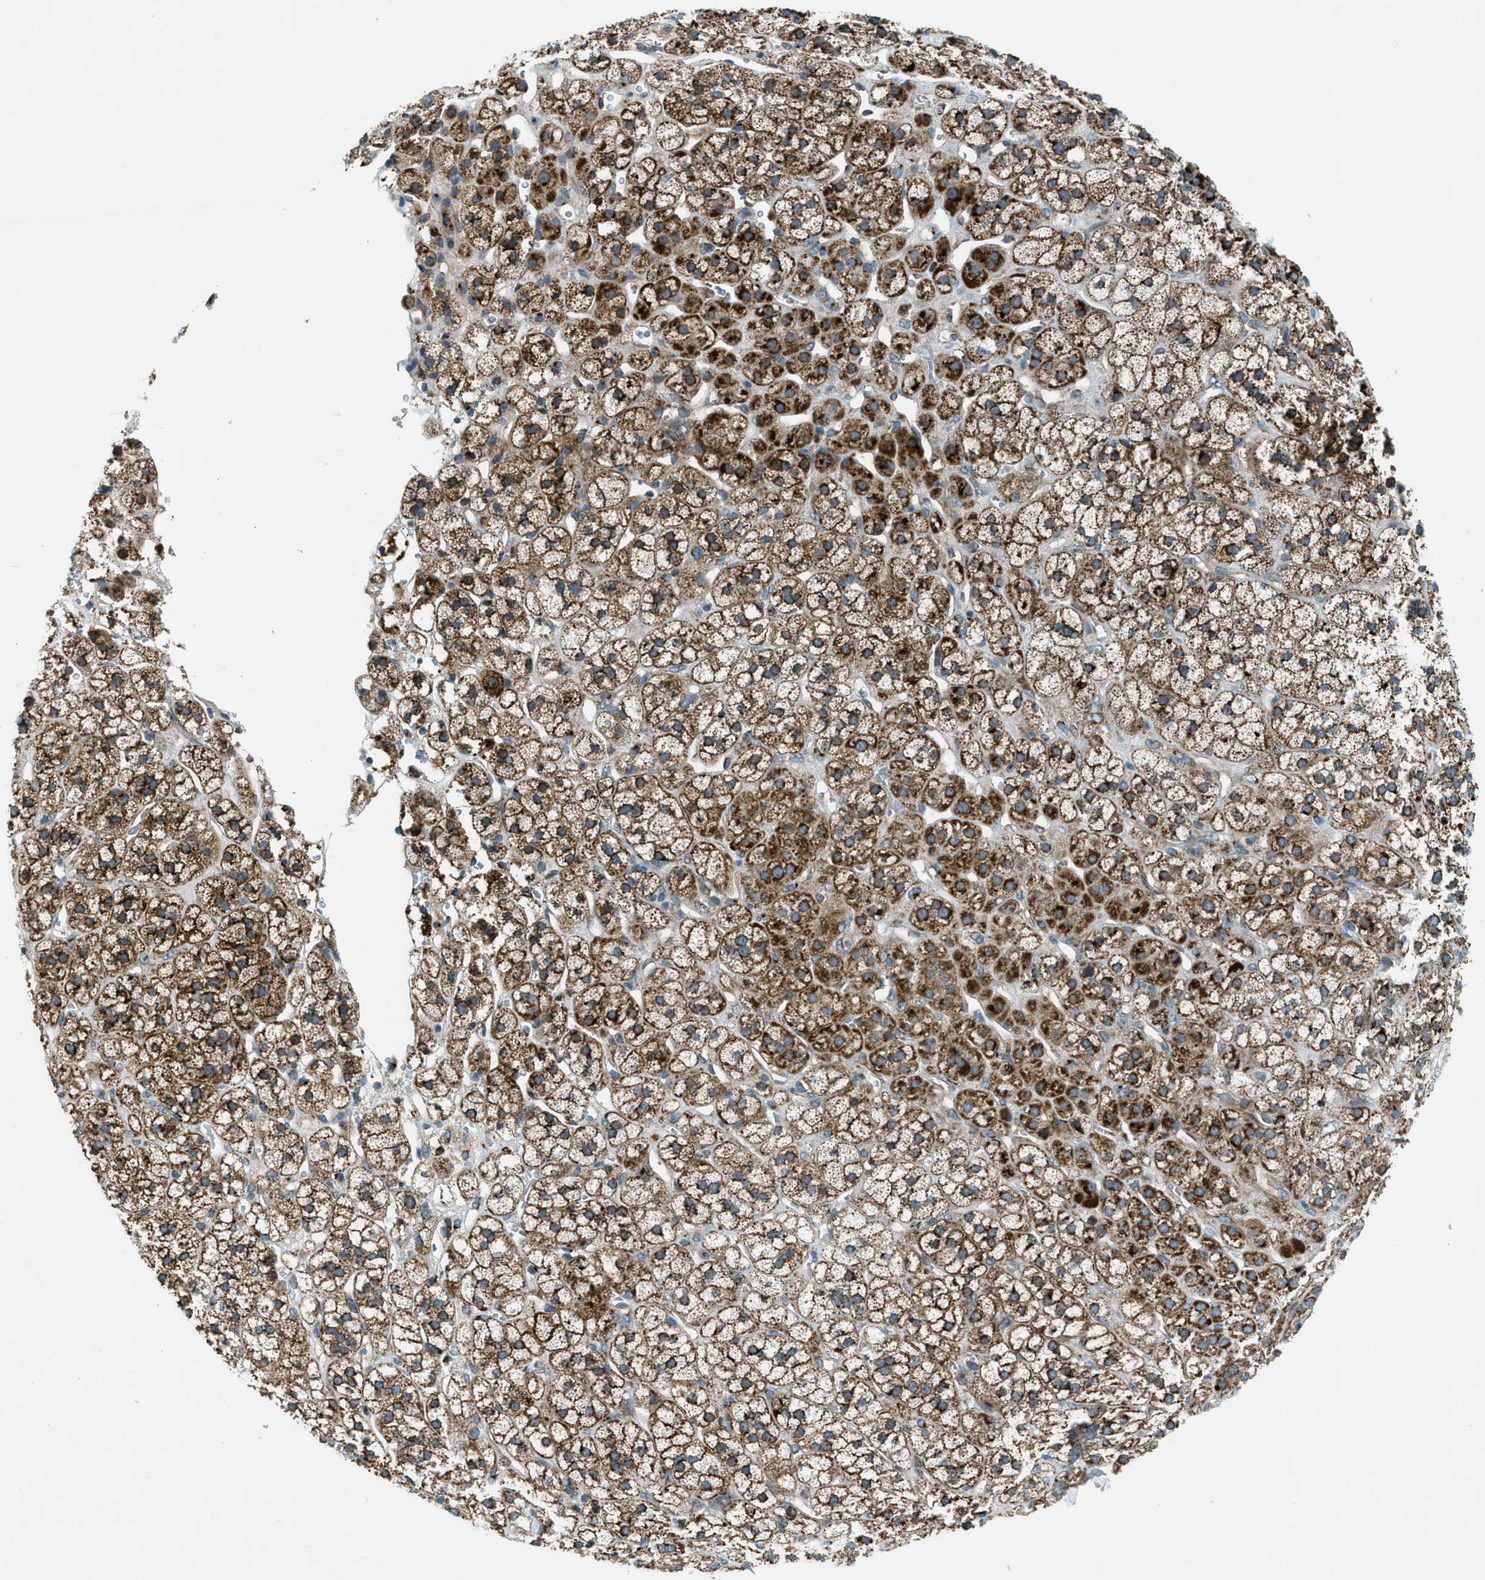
{"staining": {"intensity": "strong", "quantity": ">75%", "location": "cytoplasmic/membranous"}, "tissue": "adrenal gland", "cell_type": "Glandular cells", "image_type": "normal", "snomed": [{"axis": "morphology", "description": "Normal tissue, NOS"}, {"axis": "topography", "description": "Adrenal gland"}], "caption": "High-magnification brightfield microscopy of normal adrenal gland stained with DAB (3,3'-diaminobenzidine) (brown) and counterstained with hematoxylin (blue). glandular cells exhibit strong cytoplasmic/membranous staining is identified in about>75% of cells. The staining is performed using DAB brown chromogen to label protein expression. The nuclei are counter-stained blue using hematoxylin.", "gene": "BCKDK", "patient": {"sex": "male", "age": 56}}